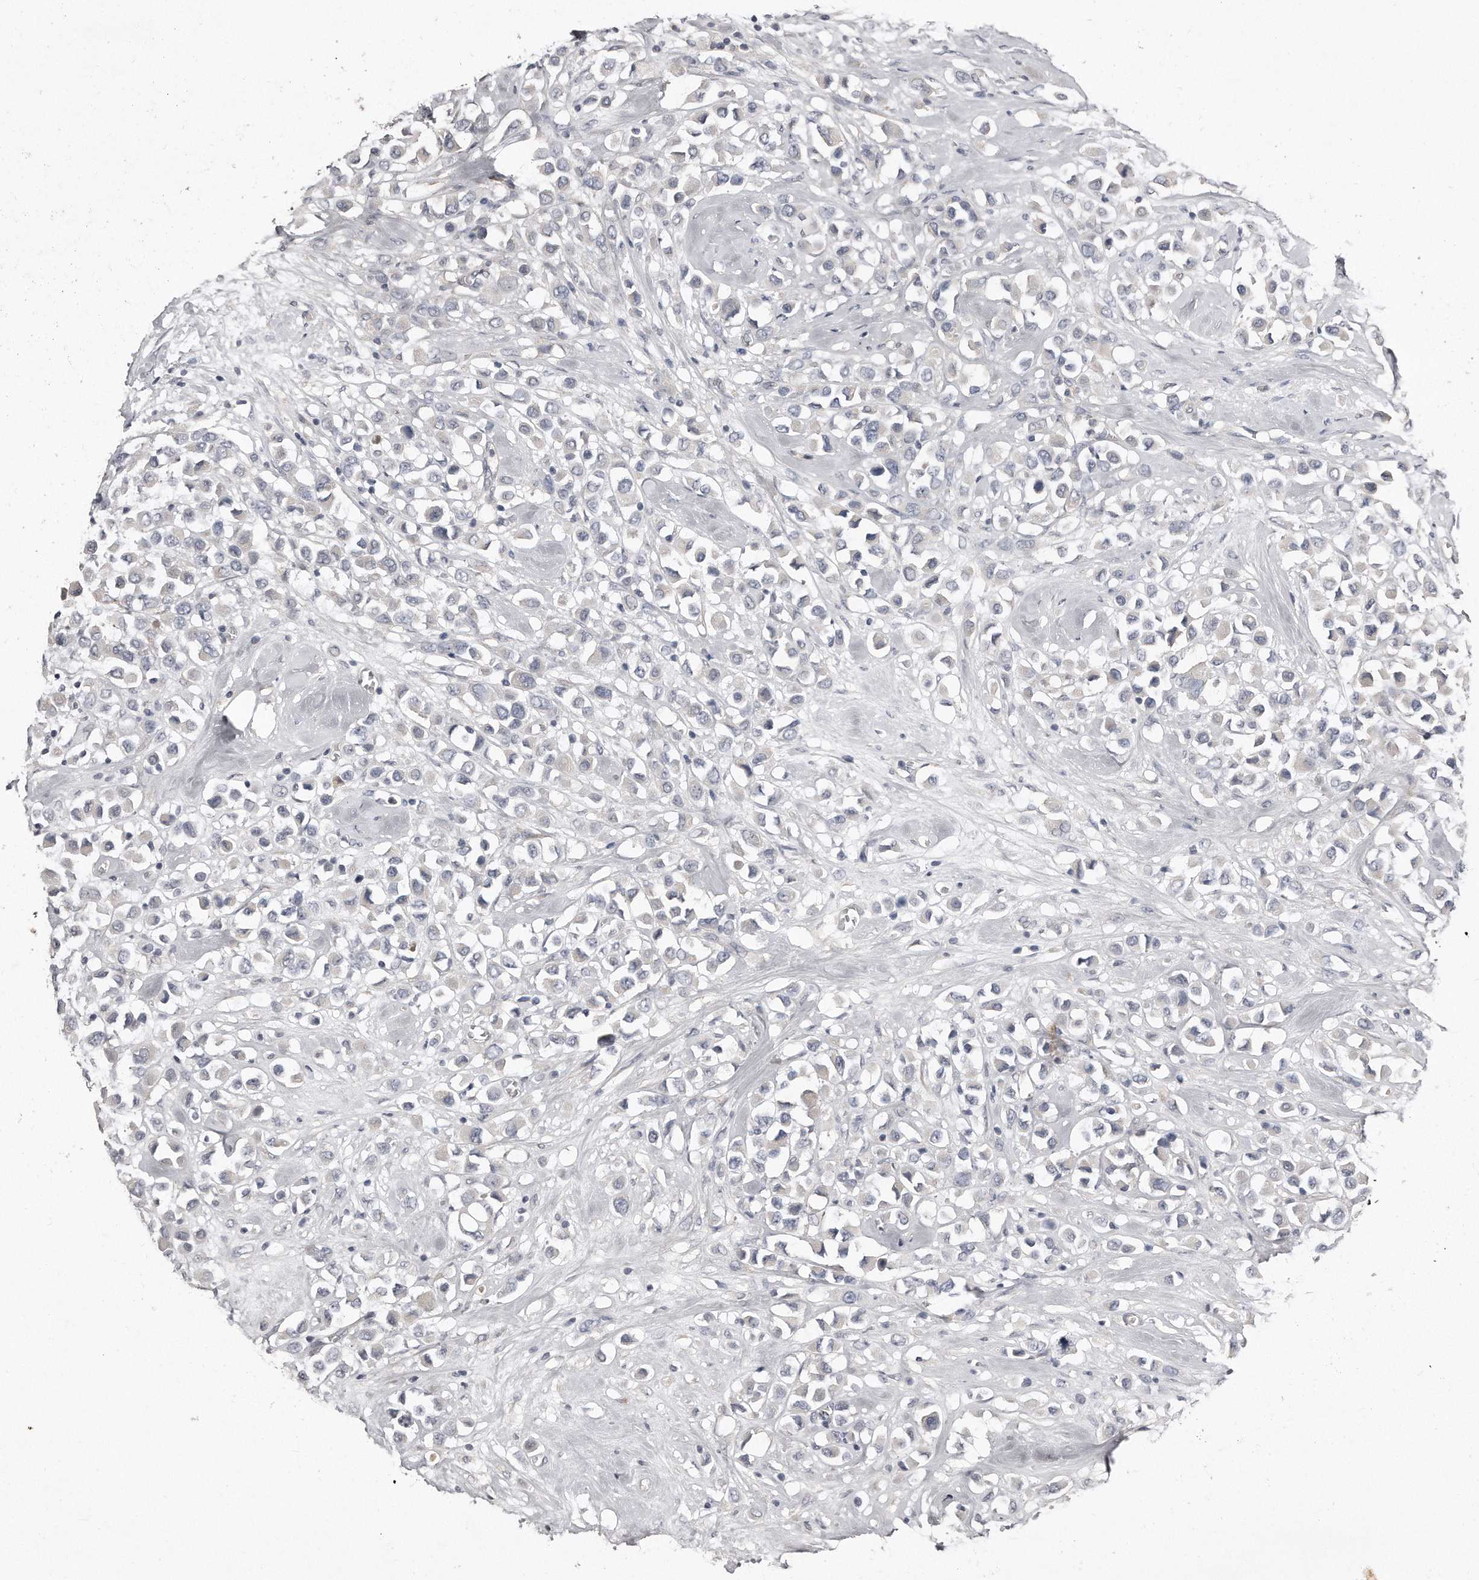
{"staining": {"intensity": "negative", "quantity": "none", "location": "none"}, "tissue": "breast cancer", "cell_type": "Tumor cells", "image_type": "cancer", "snomed": [{"axis": "morphology", "description": "Duct carcinoma"}, {"axis": "topography", "description": "Breast"}], "caption": "Immunohistochemical staining of breast invasive ductal carcinoma displays no significant staining in tumor cells.", "gene": "LMOD1", "patient": {"sex": "female", "age": 61}}